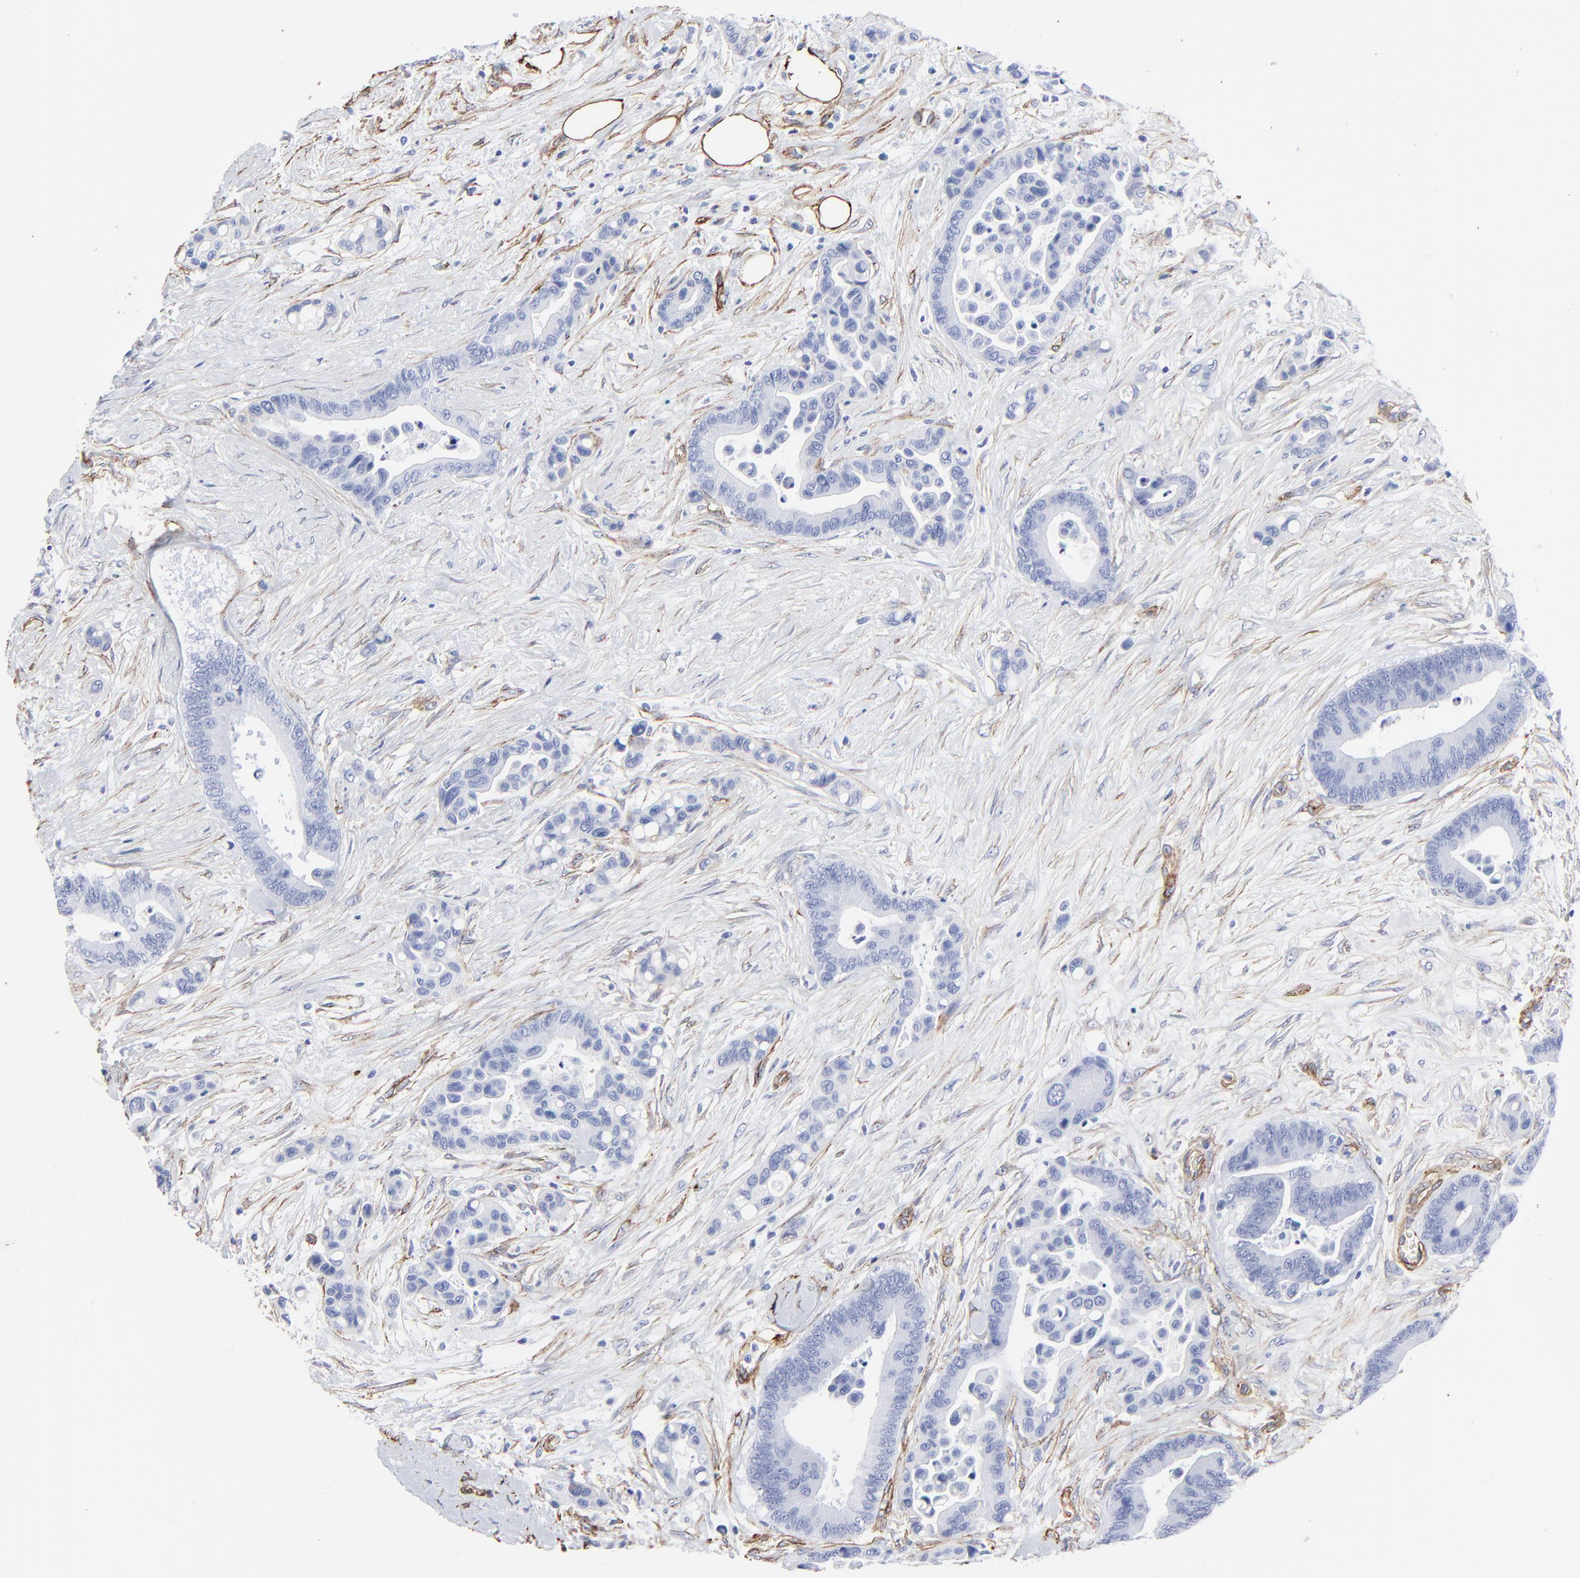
{"staining": {"intensity": "negative", "quantity": "none", "location": "none"}, "tissue": "colorectal cancer", "cell_type": "Tumor cells", "image_type": "cancer", "snomed": [{"axis": "morphology", "description": "Adenocarcinoma, NOS"}, {"axis": "topography", "description": "Colon"}], "caption": "Tumor cells are negative for protein expression in human colorectal adenocarcinoma.", "gene": "CAV1", "patient": {"sex": "male", "age": 82}}